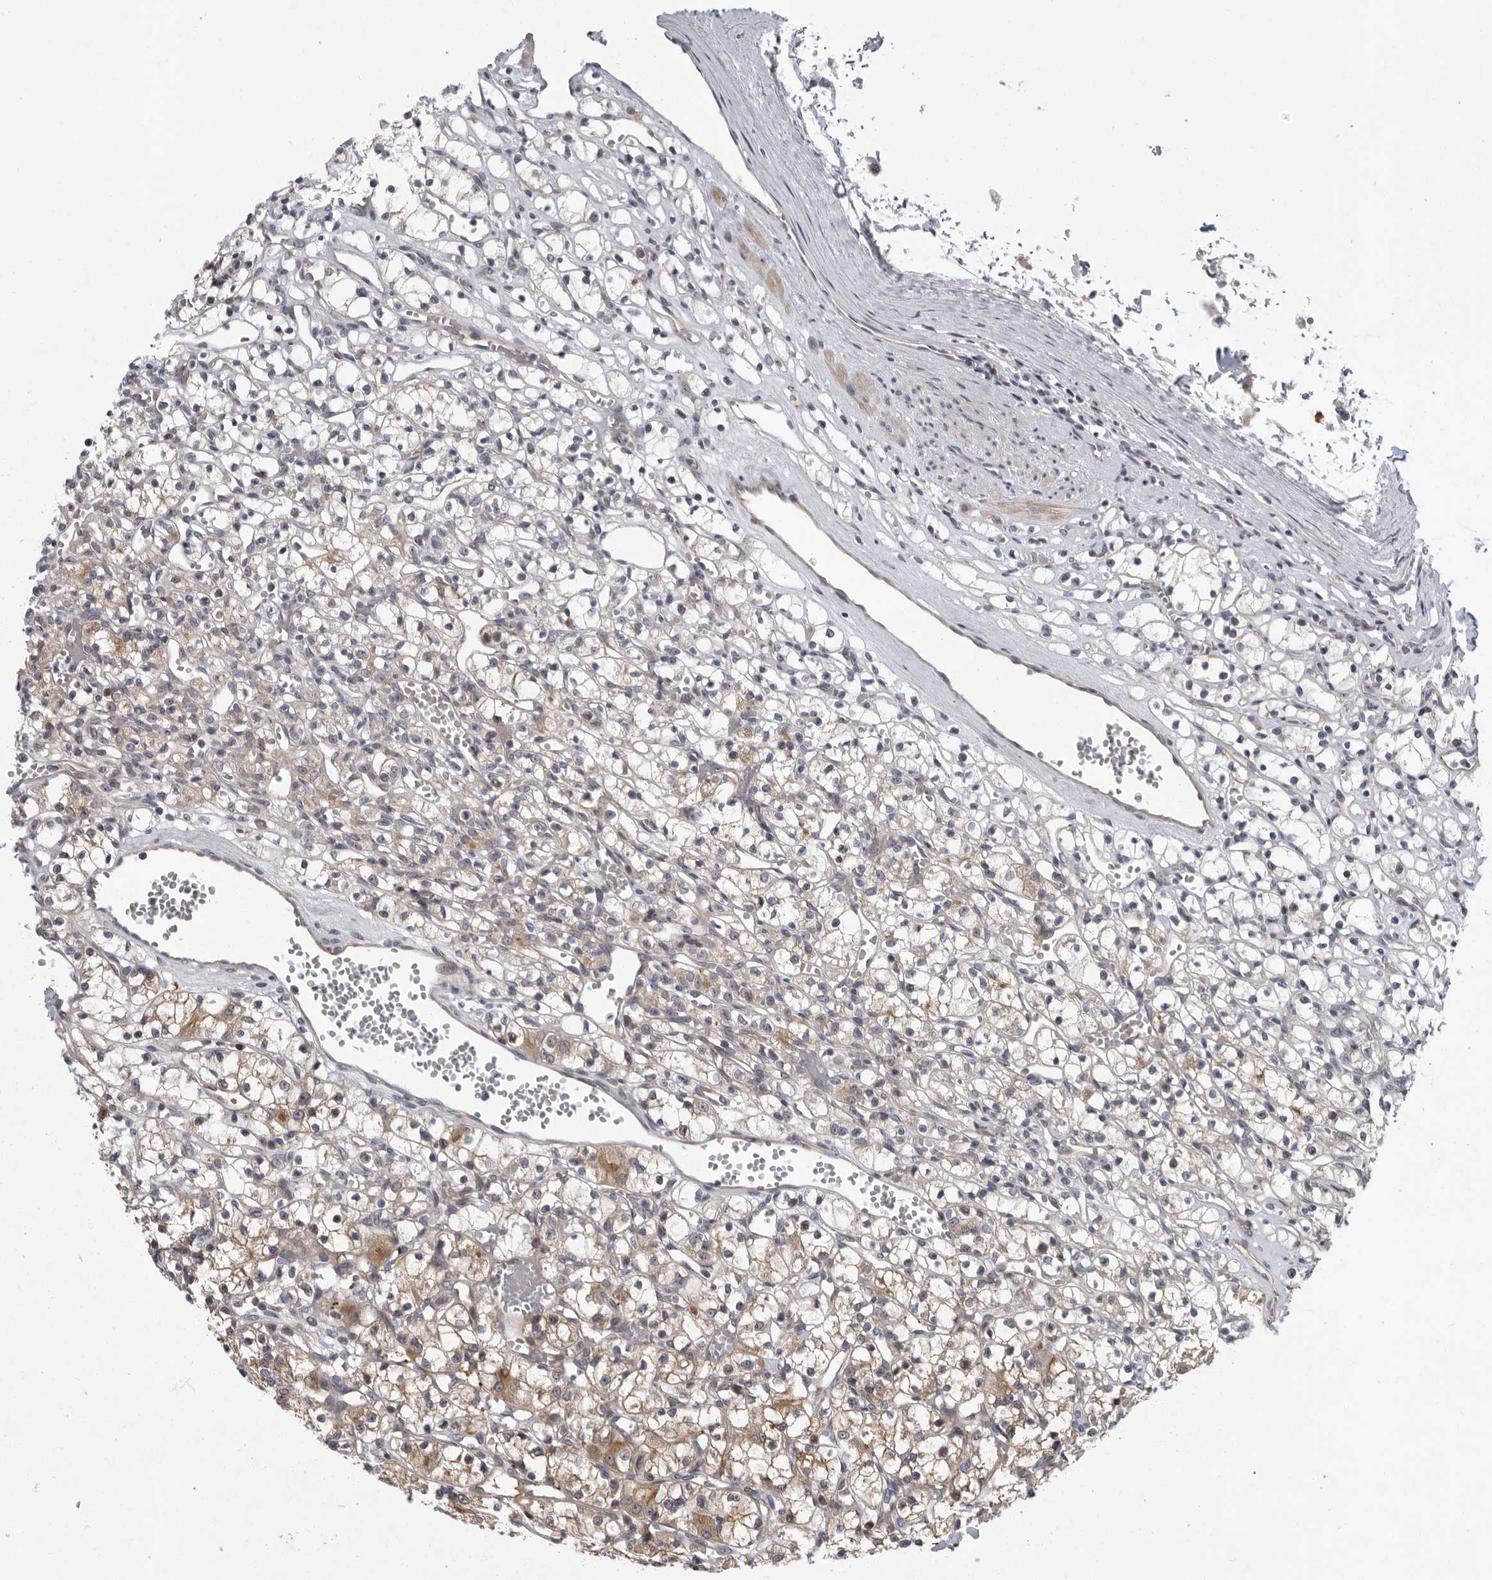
{"staining": {"intensity": "weak", "quantity": "<25%", "location": "cytoplasmic/membranous"}, "tissue": "renal cancer", "cell_type": "Tumor cells", "image_type": "cancer", "snomed": [{"axis": "morphology", "description": "Adenocarcinoma, NOS"}, {"axis": "topography", "description": "Kidney"}], "caption": "Human adenocarcinoma (renal) stained for a protein using immunohistochemistry (IHC) reveals no staining in tumor cells.", "gene": "PDE7A", "patient": {"sex": "female", "age": 59}}